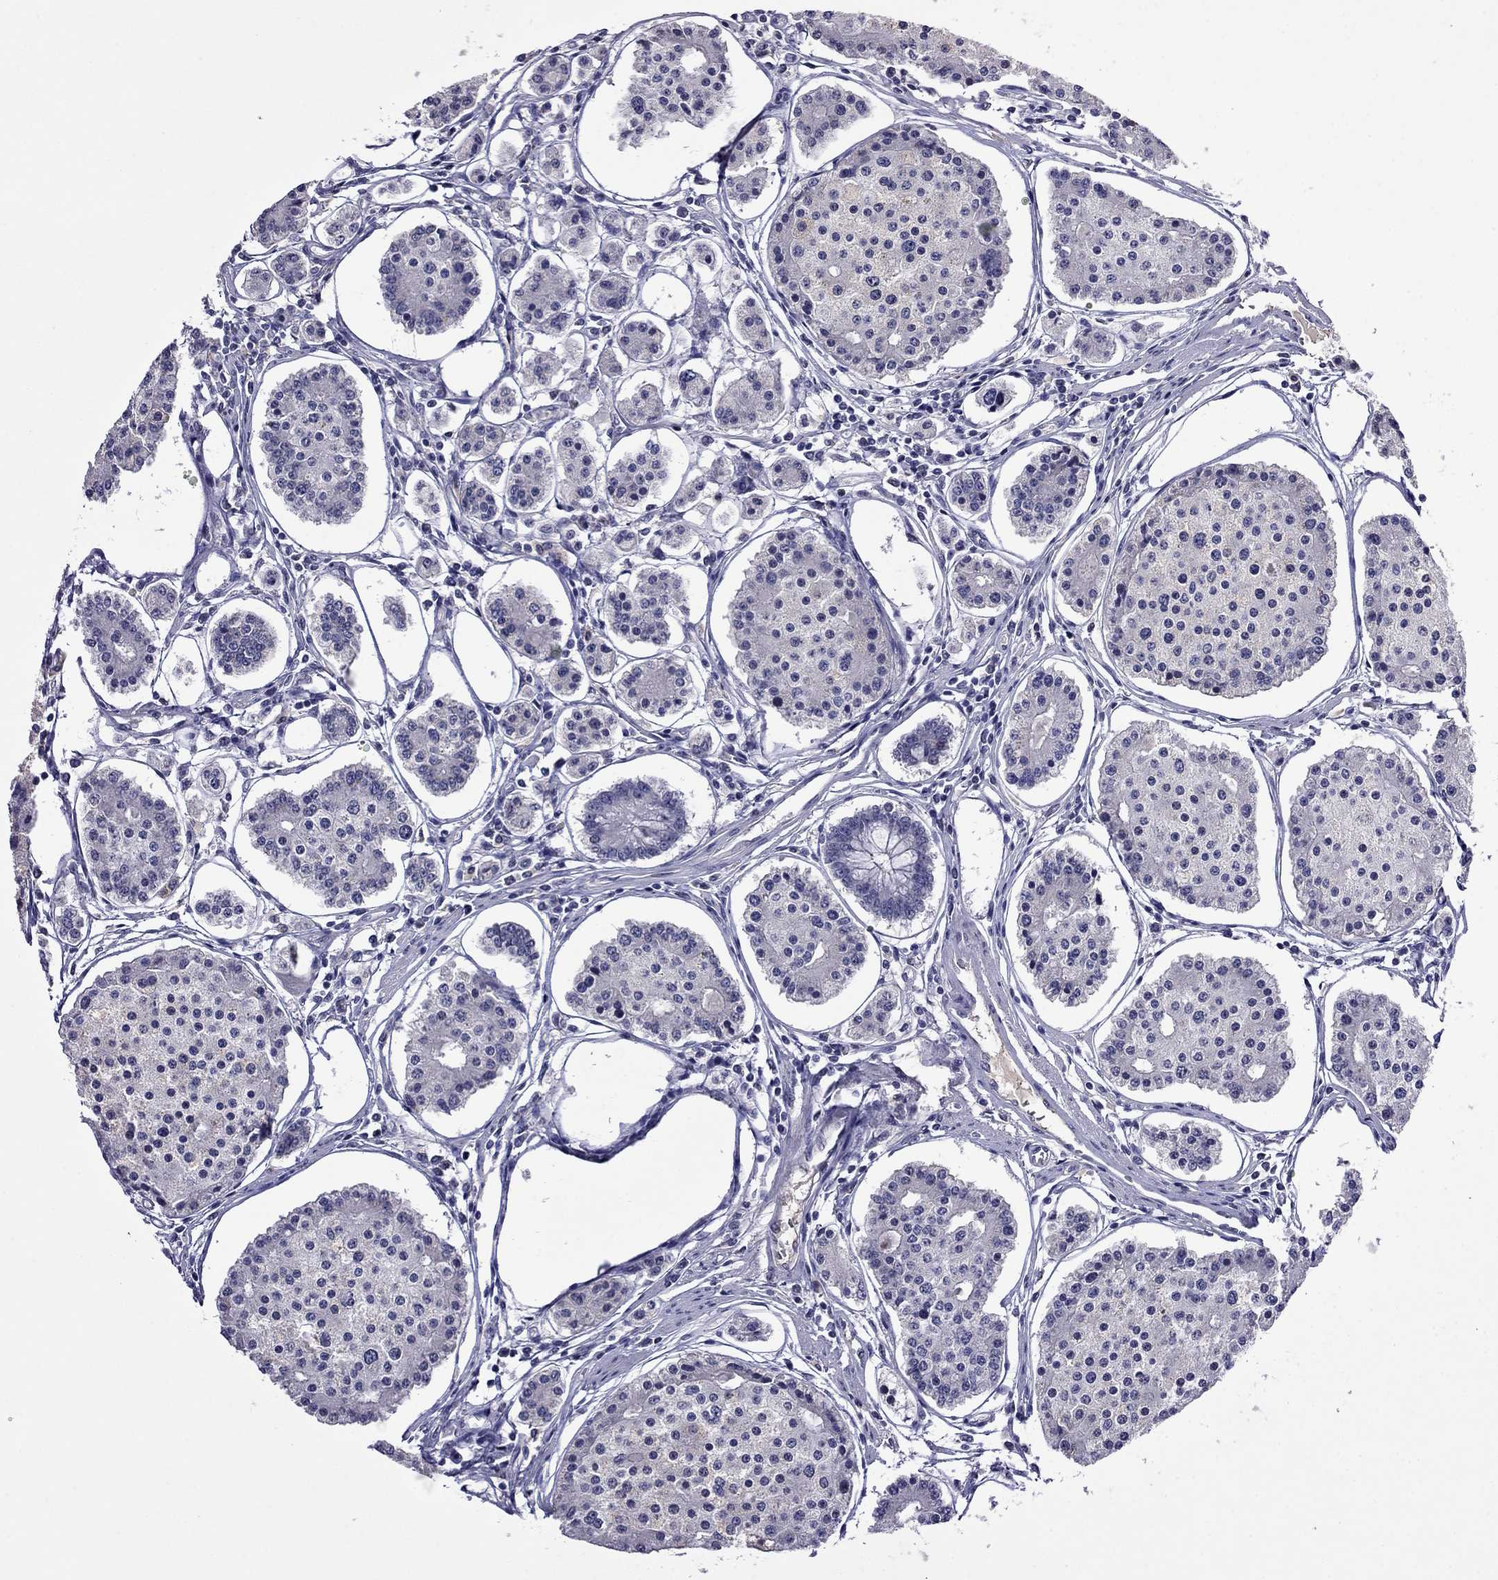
{"staining": {"intensity": "negative", "quantity": "none", "location": "none"}, "tissue": "carcinoid", "cell_type": "Tumor cells", "image_type": "cancer", "snomed": [{"axis": "morphology", "description": "Carcinoid, malignant, NOS"}, {"axis": "topography", "description": "Small intestine"}], "caption": "Malignant carcinoid was stained to show a protein in brown. There is no significant staining in tumor cells.", "gene": "STAR", "patient": {"sex": "female", "age": 65}}